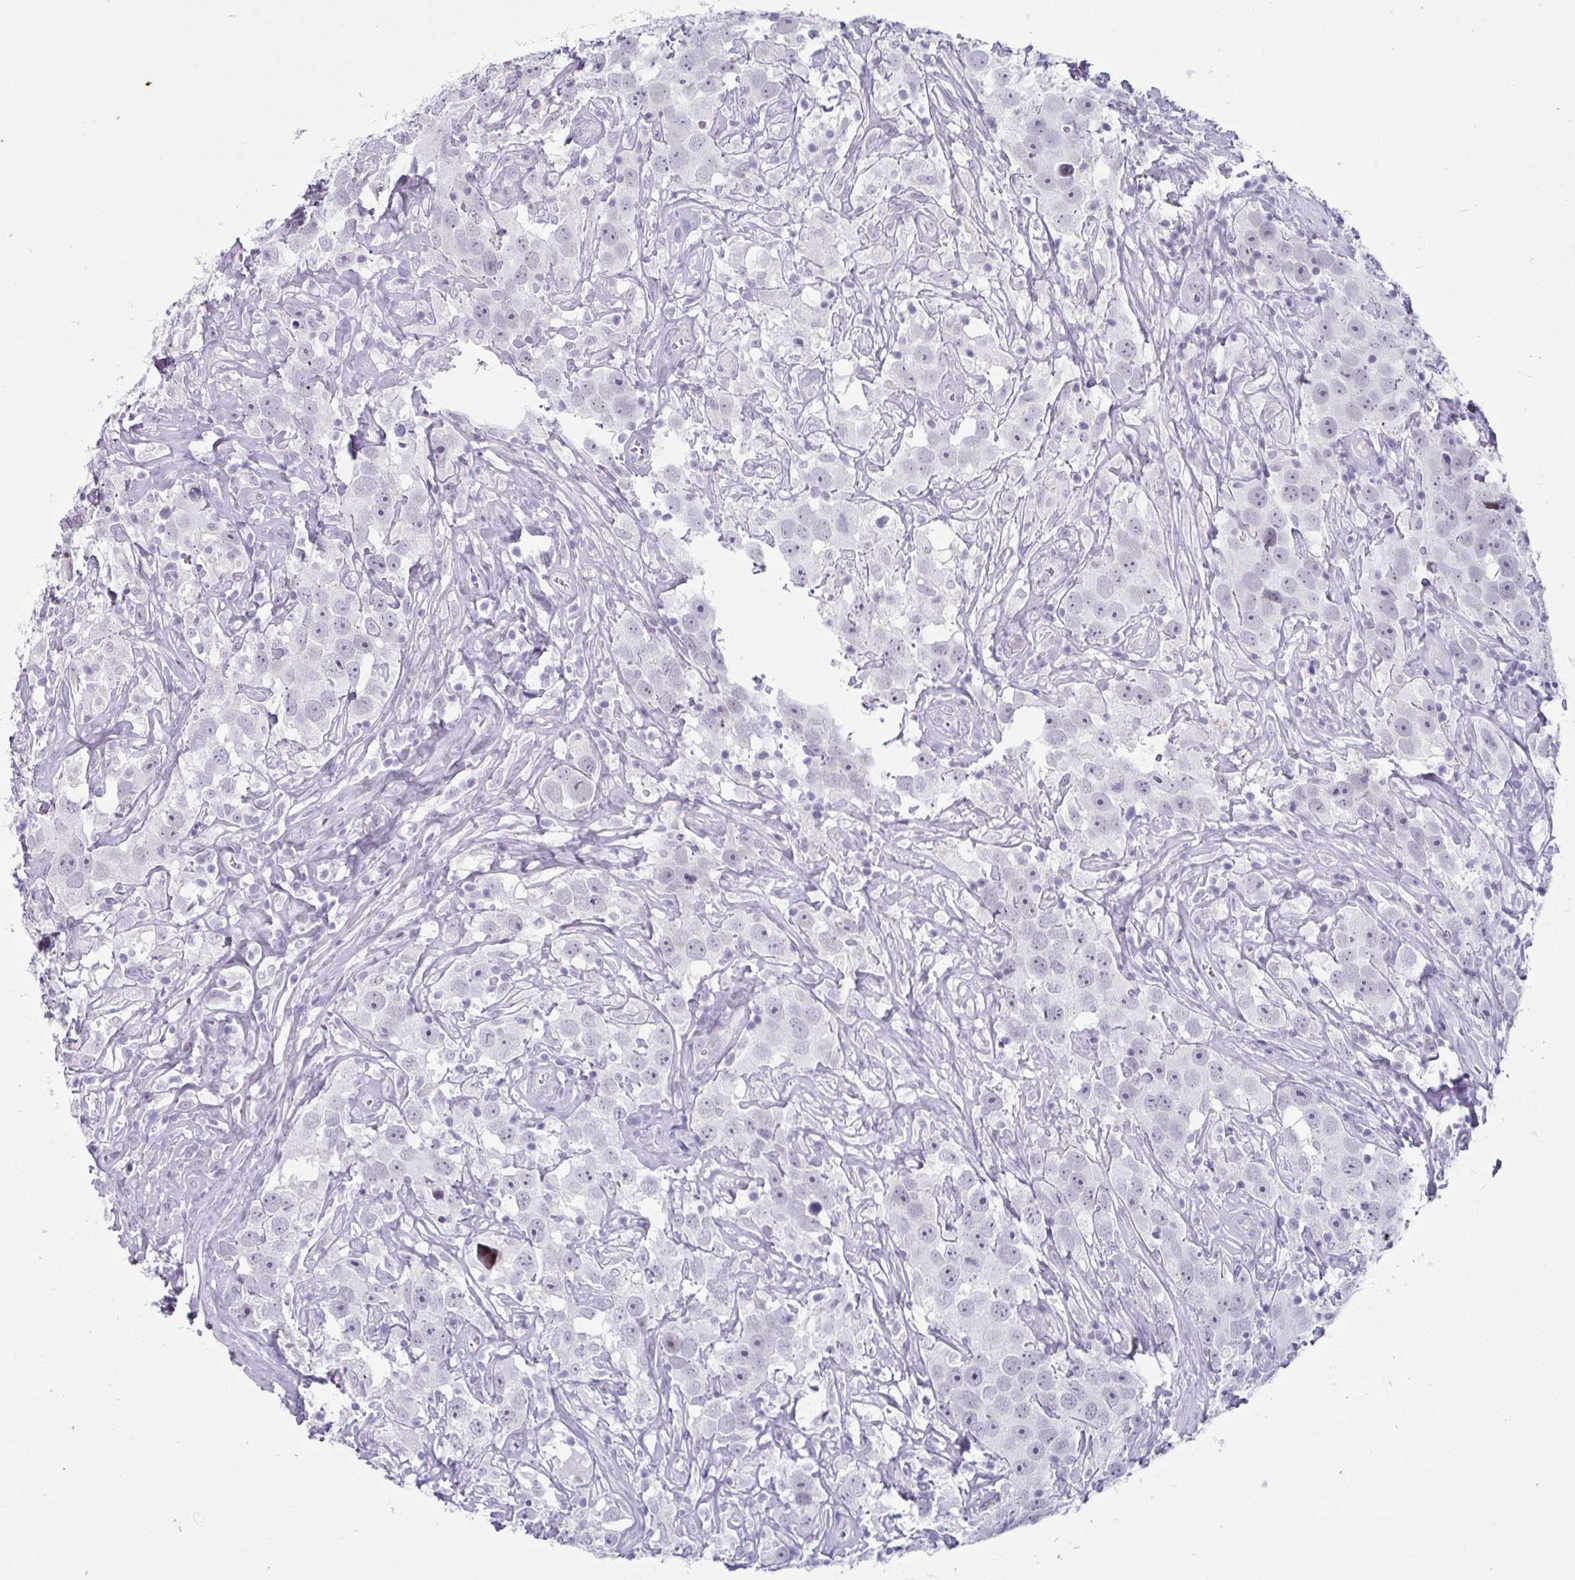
{"staining": {"intensity": "negative", "quantity": "none", "location": "none"}, "tissue": "testis cancer", "cell_type": "Tumor cells", "image_type": "cancer", "snomed": [{"axis": "morphology", "description": "Seminoma, NOS"}, {"axis": "topography", "description": "Testis"}], "caption": "Immunohistochemical staining of seminoma (testis) shows no significant positivity in tumor cells.", "gene": "VSIG10L", "patient": {"sex": "male", "age": 49}}